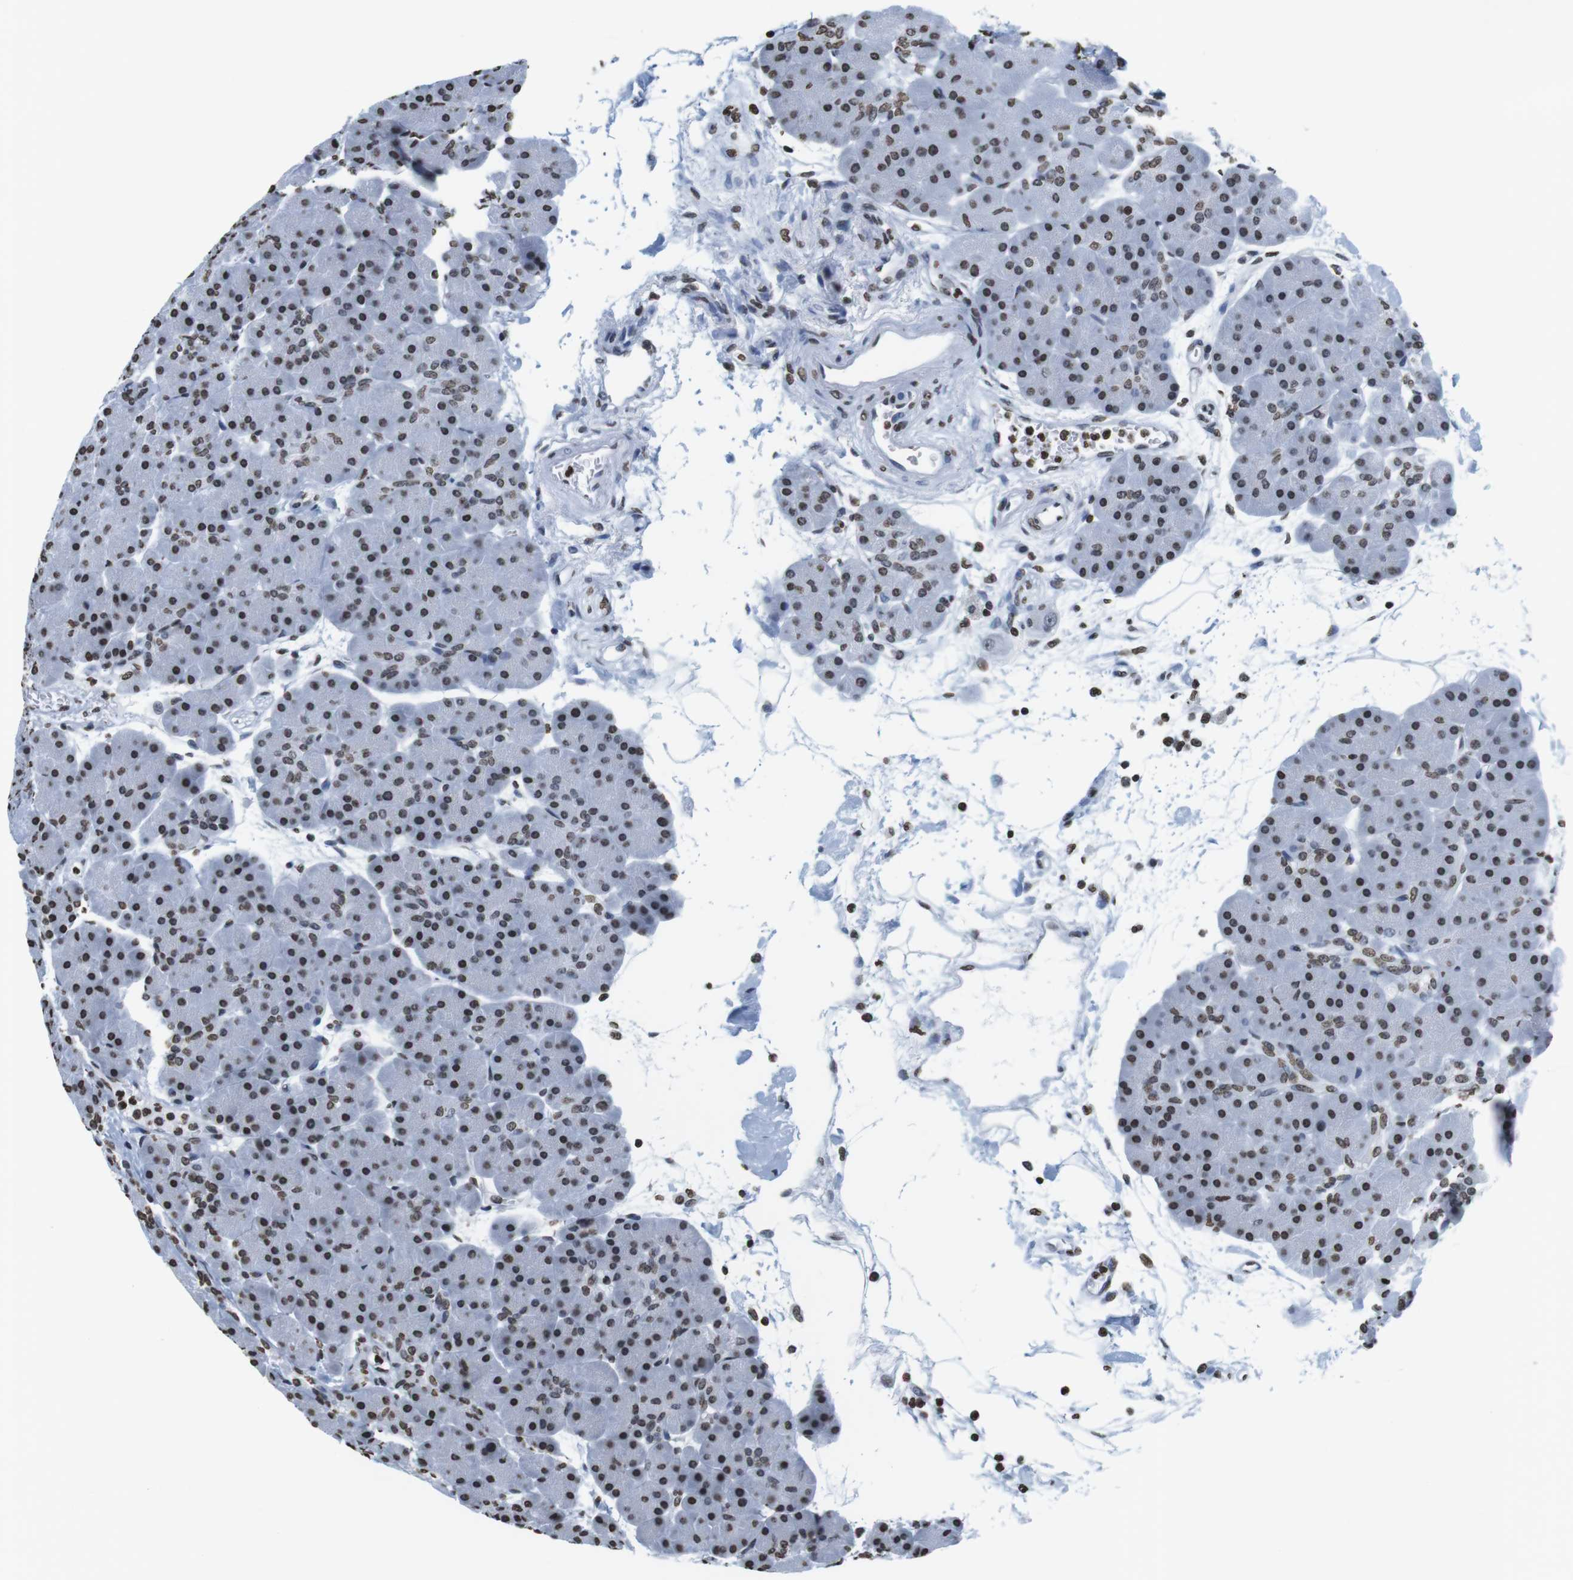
{"staining": {"intensity": "moderate", "quantity": ">75%", "location": "nuclear"}, "tissue": "pancreas", "cell_type": "Exocrine glandular cells", "image_type": "normal", "snomed": [{"axis": "morphology", "description": "Normal tissue, NOS"}, {"axis": "topography", "description": "Pancreas"}], "caption": "IHC micrograph of benign pancreas: human pancreas stained using immunohistochemistry (IHC) reveals medium levels of moderate protein expression localized specifically in the nuclear of exocrine glandular cells, appearing as a nuclear brown color.", "gene": "BSX", "patient": {"sex": "male", "age": 66}}